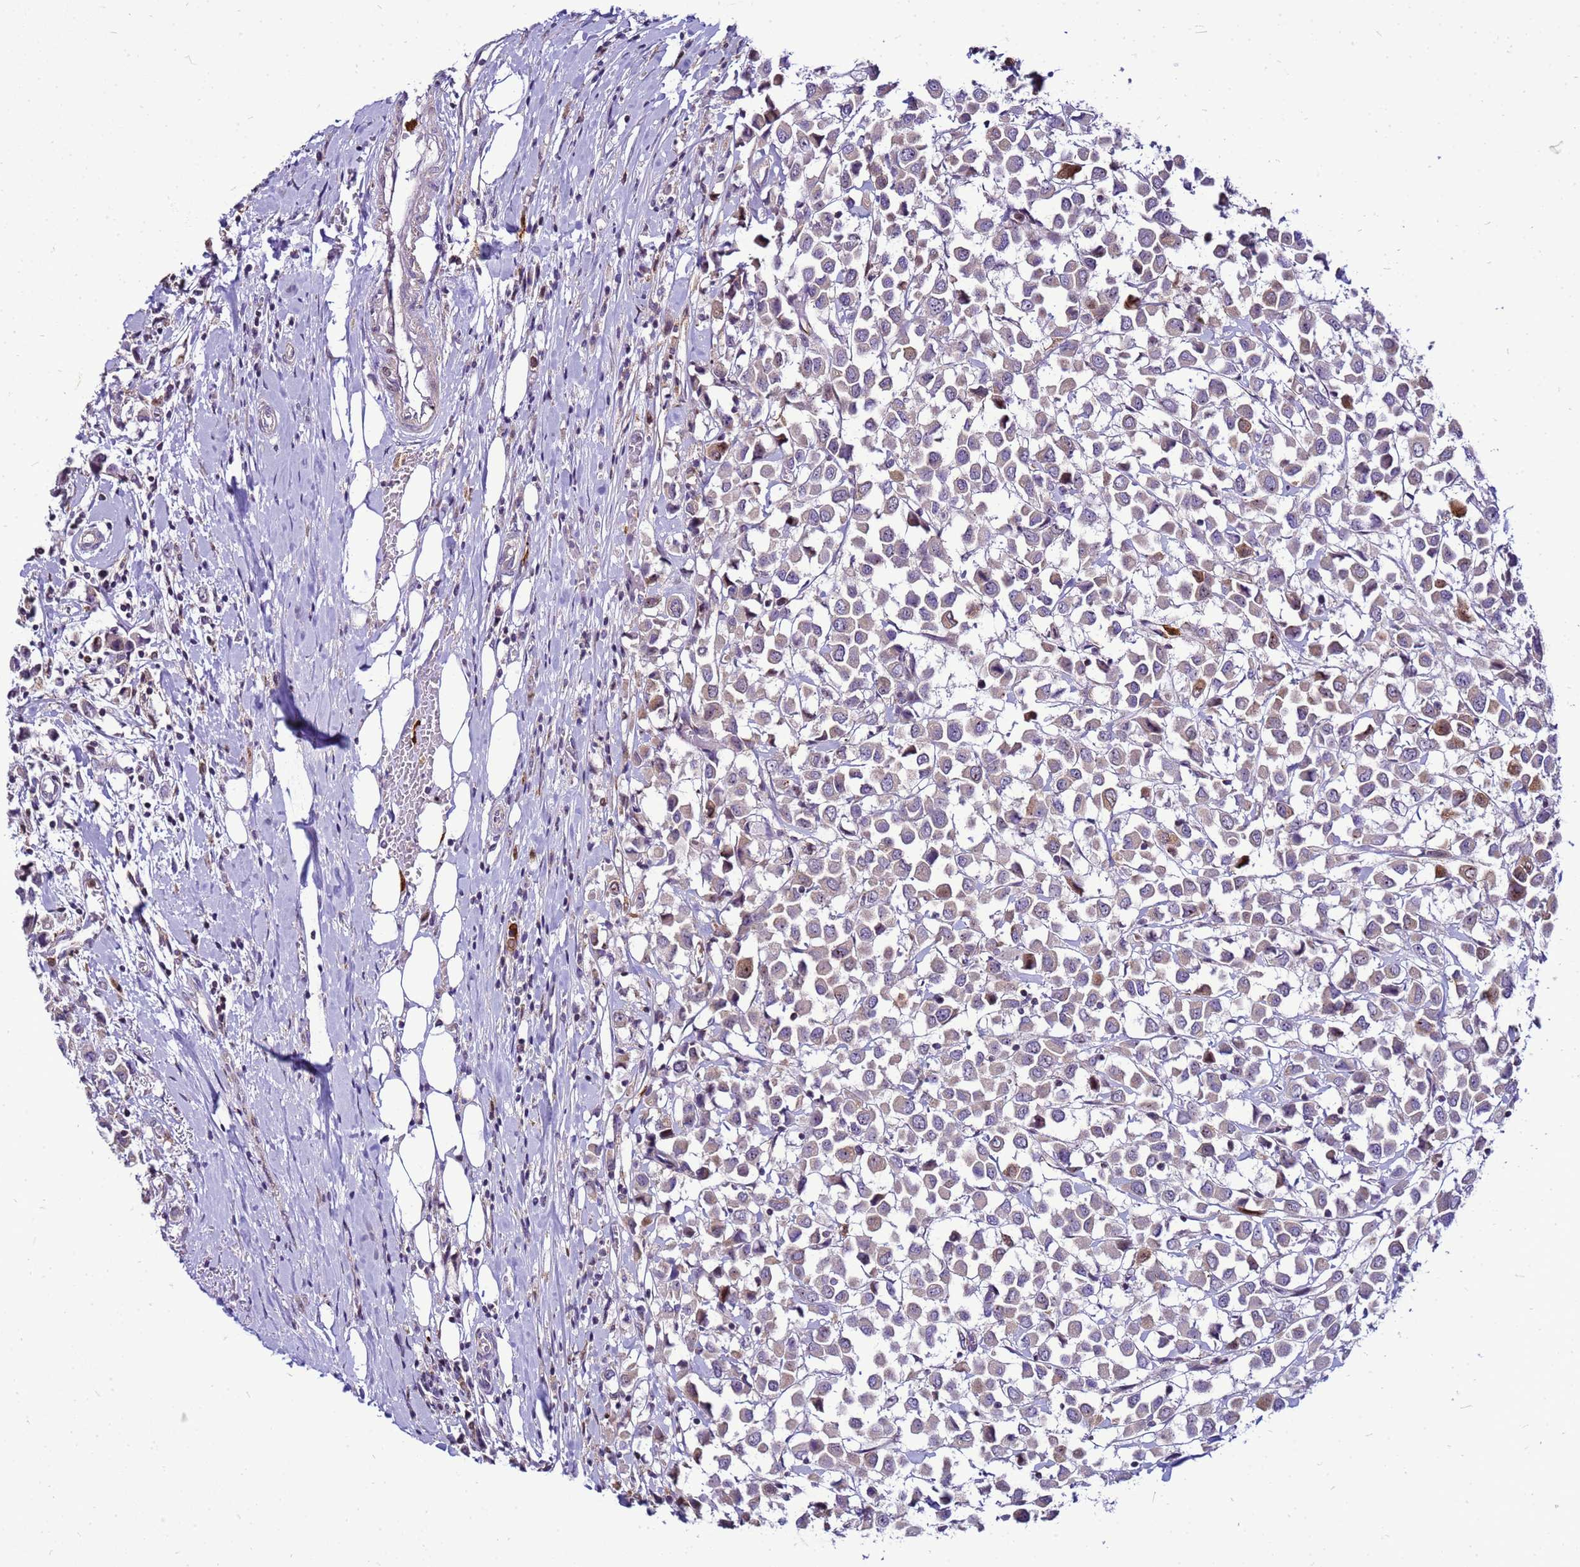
{"staining": {"intensity": "weak", "quantity": "<25%", "location": "cytoplasmic/membranous"}, "tissue": "breast cancer", "cell_type": "Tumor cells", "image_type": "cancer", "snomed": [{"axis": "morphology", "description": "Duct carcinoma"}, {"axis": "topography", "description": "Breast"}], "caption": "A photomicrograph of breast cancer (intraductal carcinoma) stained for a protein displays no brown staining in tumor cells. The staining is performed using DAB (3,3'-diaminobenzidine) brown chromogen with nuclei counter-stained in using hematoxylin.", "gene": "VPS4B", "patient": {"sex": "female", "age": 61}}